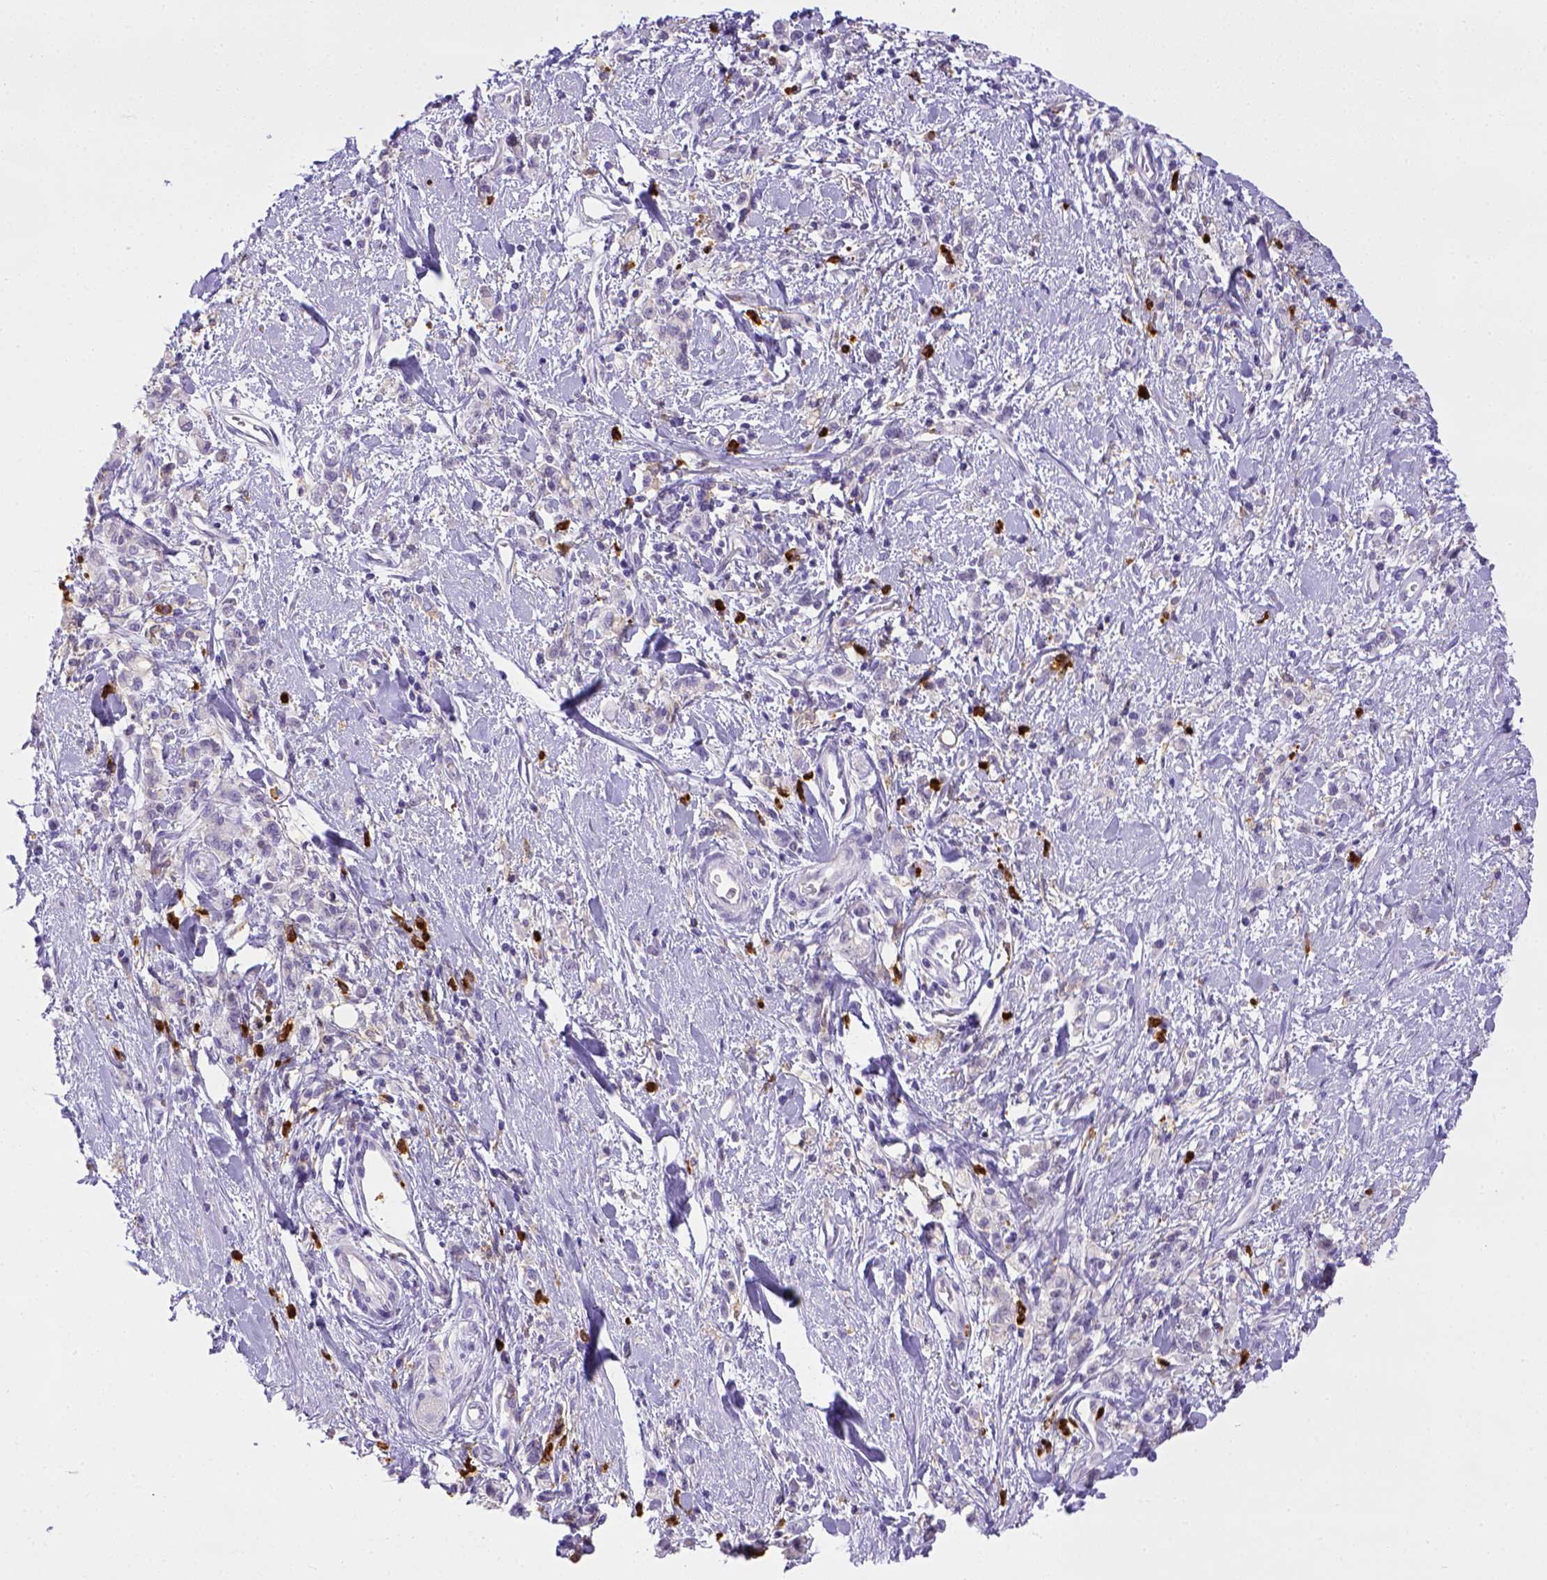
{"staining": {"intensity": "negative", "quantity": "none", "location": "none"}, "tissue": "stomach cancer", "cell_type": "Tumor cells", "image_type": "cancer", "snomed": [{"axis": "morphology", "description": "Adenocarcinoma, NOS"}, {"axis": "topography", "description": "Stomach"}], "caption": "Immunohistochemistry (IHC) of human stomach cancer (adenocarcinoma) displays no expression in tumor cells. Nuclei are stained in blue.", "gene": "ITGAM", "patient": {"sex": "male", "age": 77}}